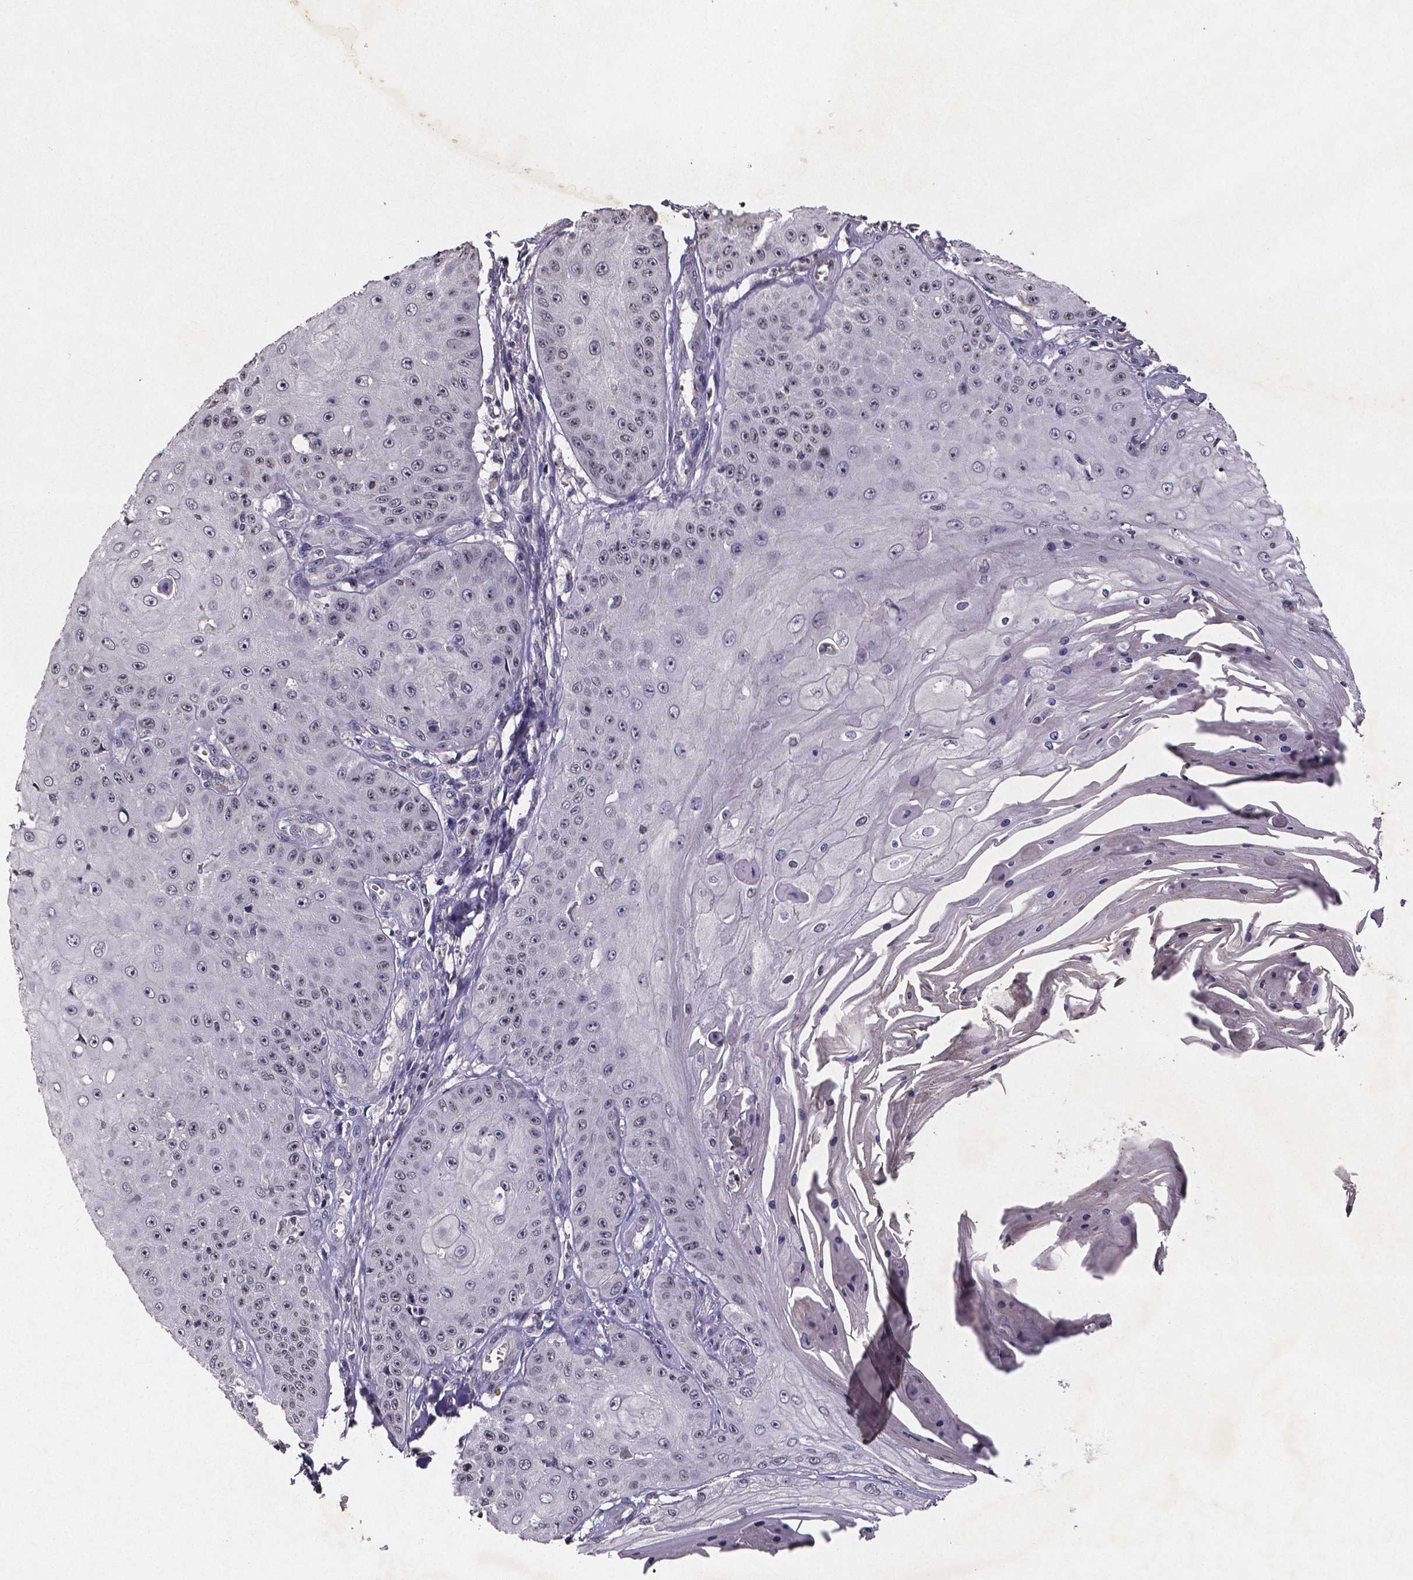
{"staining": {"intensity": "negative", "quantity": "none", "location": "none"}, "tissue": "skin cancer", "cell_type": "Tumor cells", "image_type": "cancer", "snomed": [{"axis": "morphology", "description": "Squamous cell carcinoma, NOS"}, {"axis": "topography", "description": "Skin"}], "caption": "Skin squamous cell carcinoma stained for a protein using immunohistochemistry exhibits no staining tumor cells.", "gene": "TP73", "patient": {"sex": "male", "age": 70}}